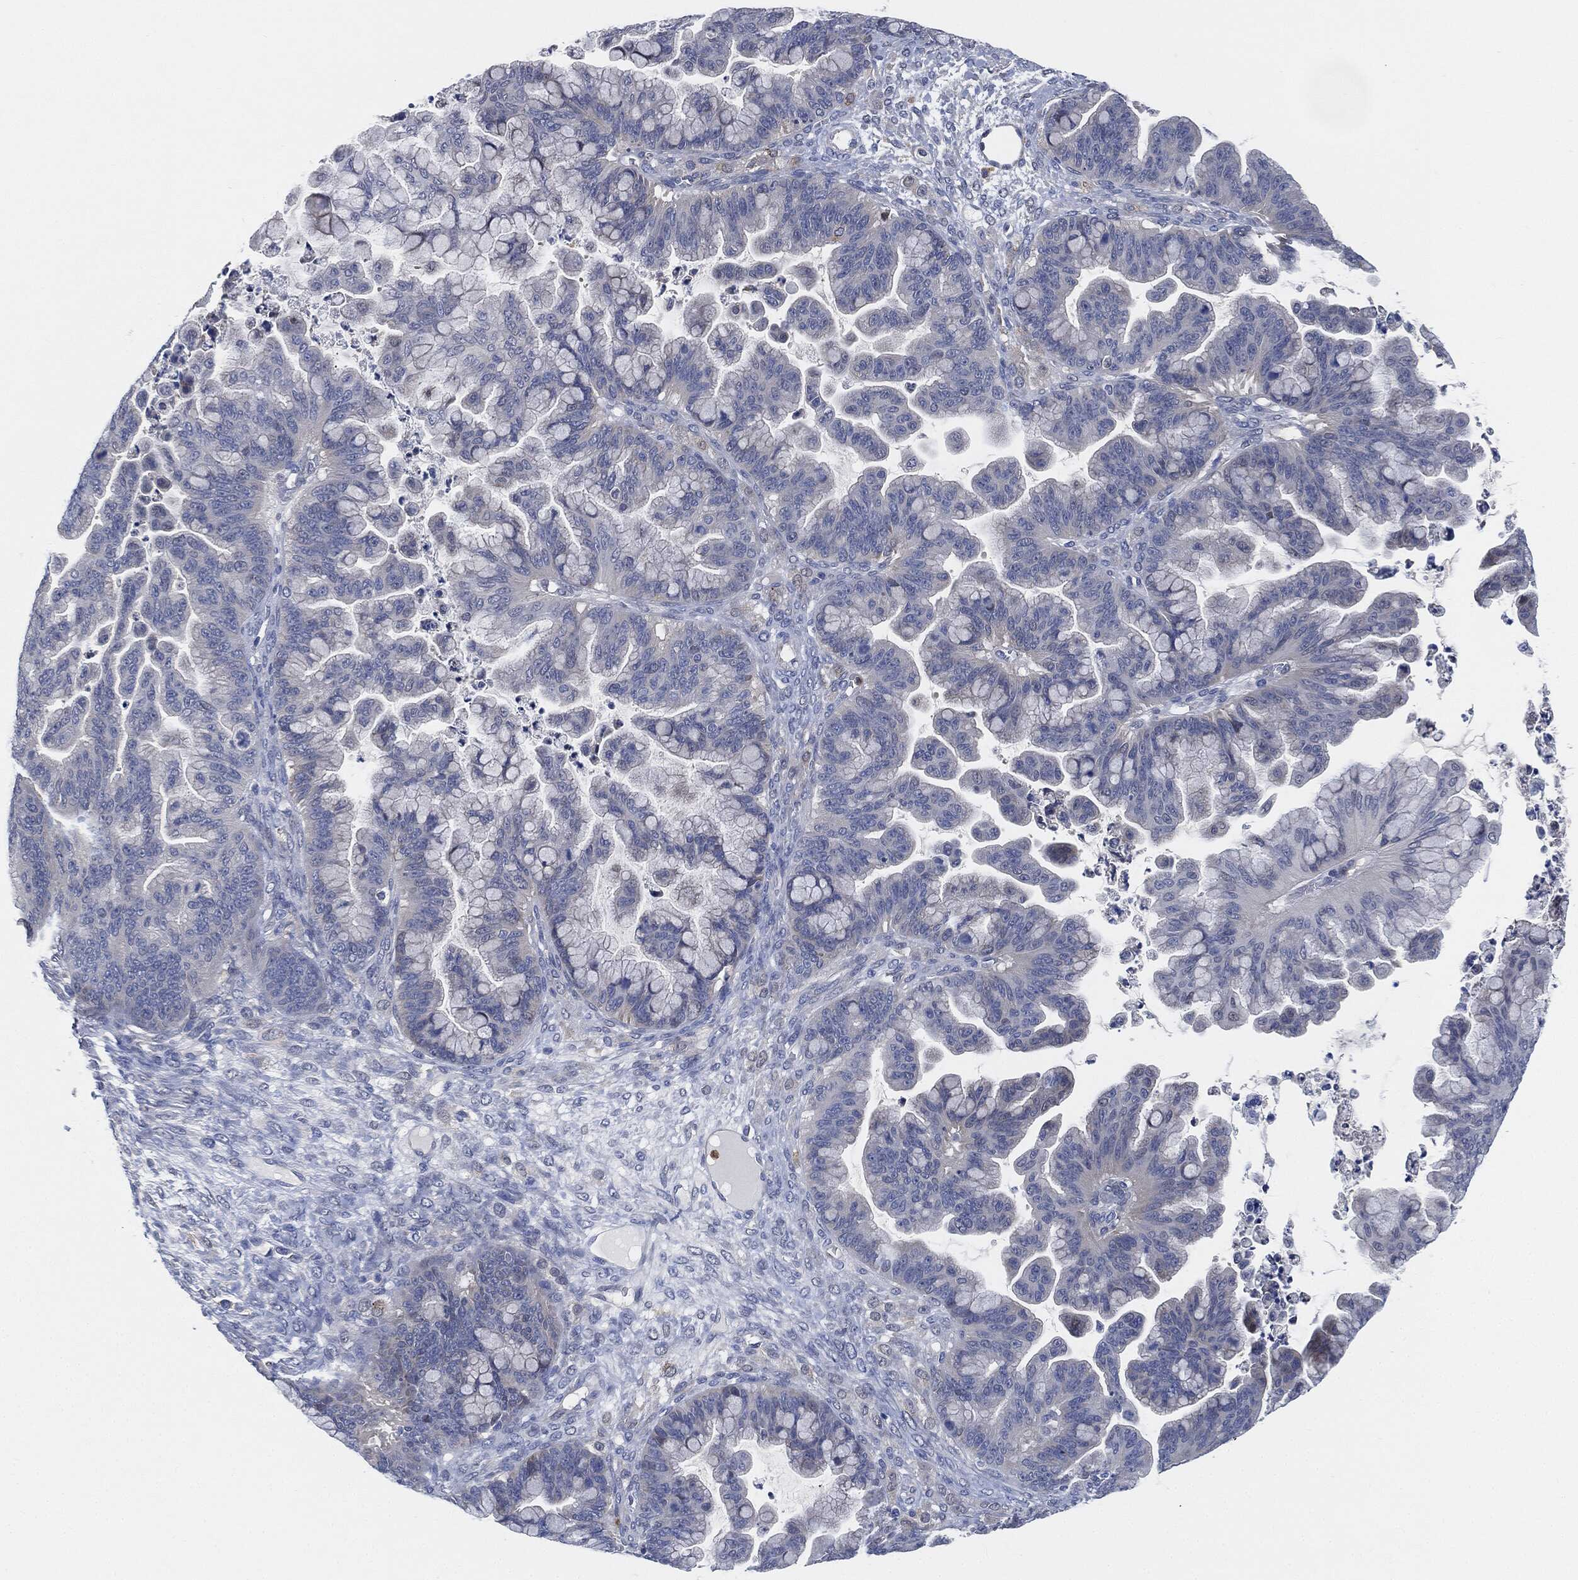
{"staining": {"intensity": "negative", "quantity": "none", "location": "none"}, "tissue": "ovarian cancer", "cell_type": "Tumor cells", "image_type": "cancer", "snomed": [{"axis": "morphology", "description": "Cystadenocarcinoma, mucinous, NOS"}, {"axis": "topography", "description": "Ovary"}], "caption": "Protein analysis of mucinous cystadenocarcinoma (ovarian) exhibits no significant positivity in tumor cells.", "gene": "VSIG4", "patient": {"sex": "female", "age": 67}}